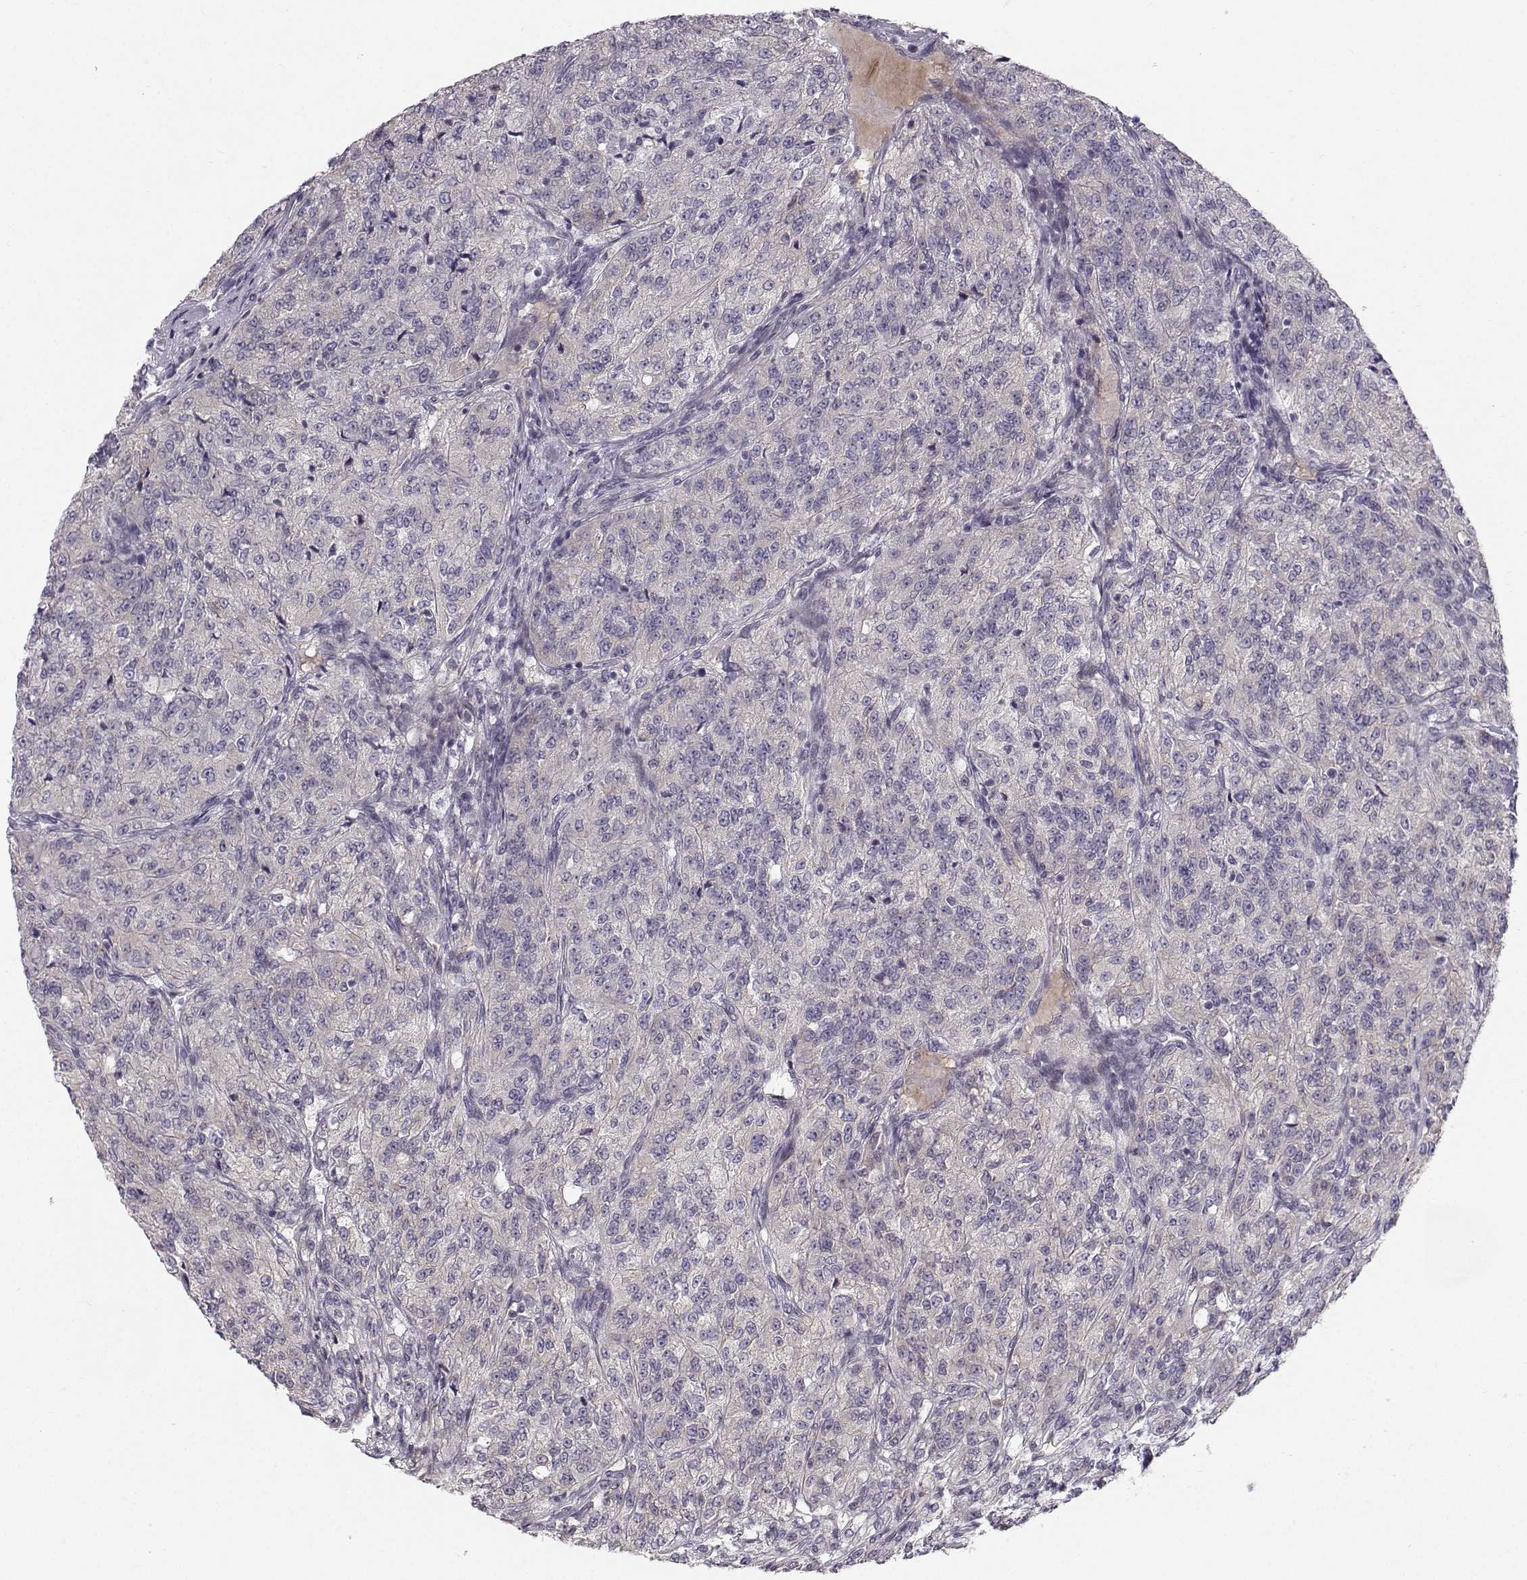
{"staining": {"intensity": "negative", "quantity": "none", "location": "none"}, "tissue": "renal cancer", "cell_type": "Tumor cells", "image_type": "cancer", "snomed": [{"axis": "morphology", "description": "Adenocarcinoma, NOS"}, {"axis": "topography", "description": "Kidney"}], "caption": "Renal cancer was stained to show a protein in brown. There is no significant staining in tumor cells.", "gene": "OPRD1", "patient": {"sex": "female", "age": 63}}